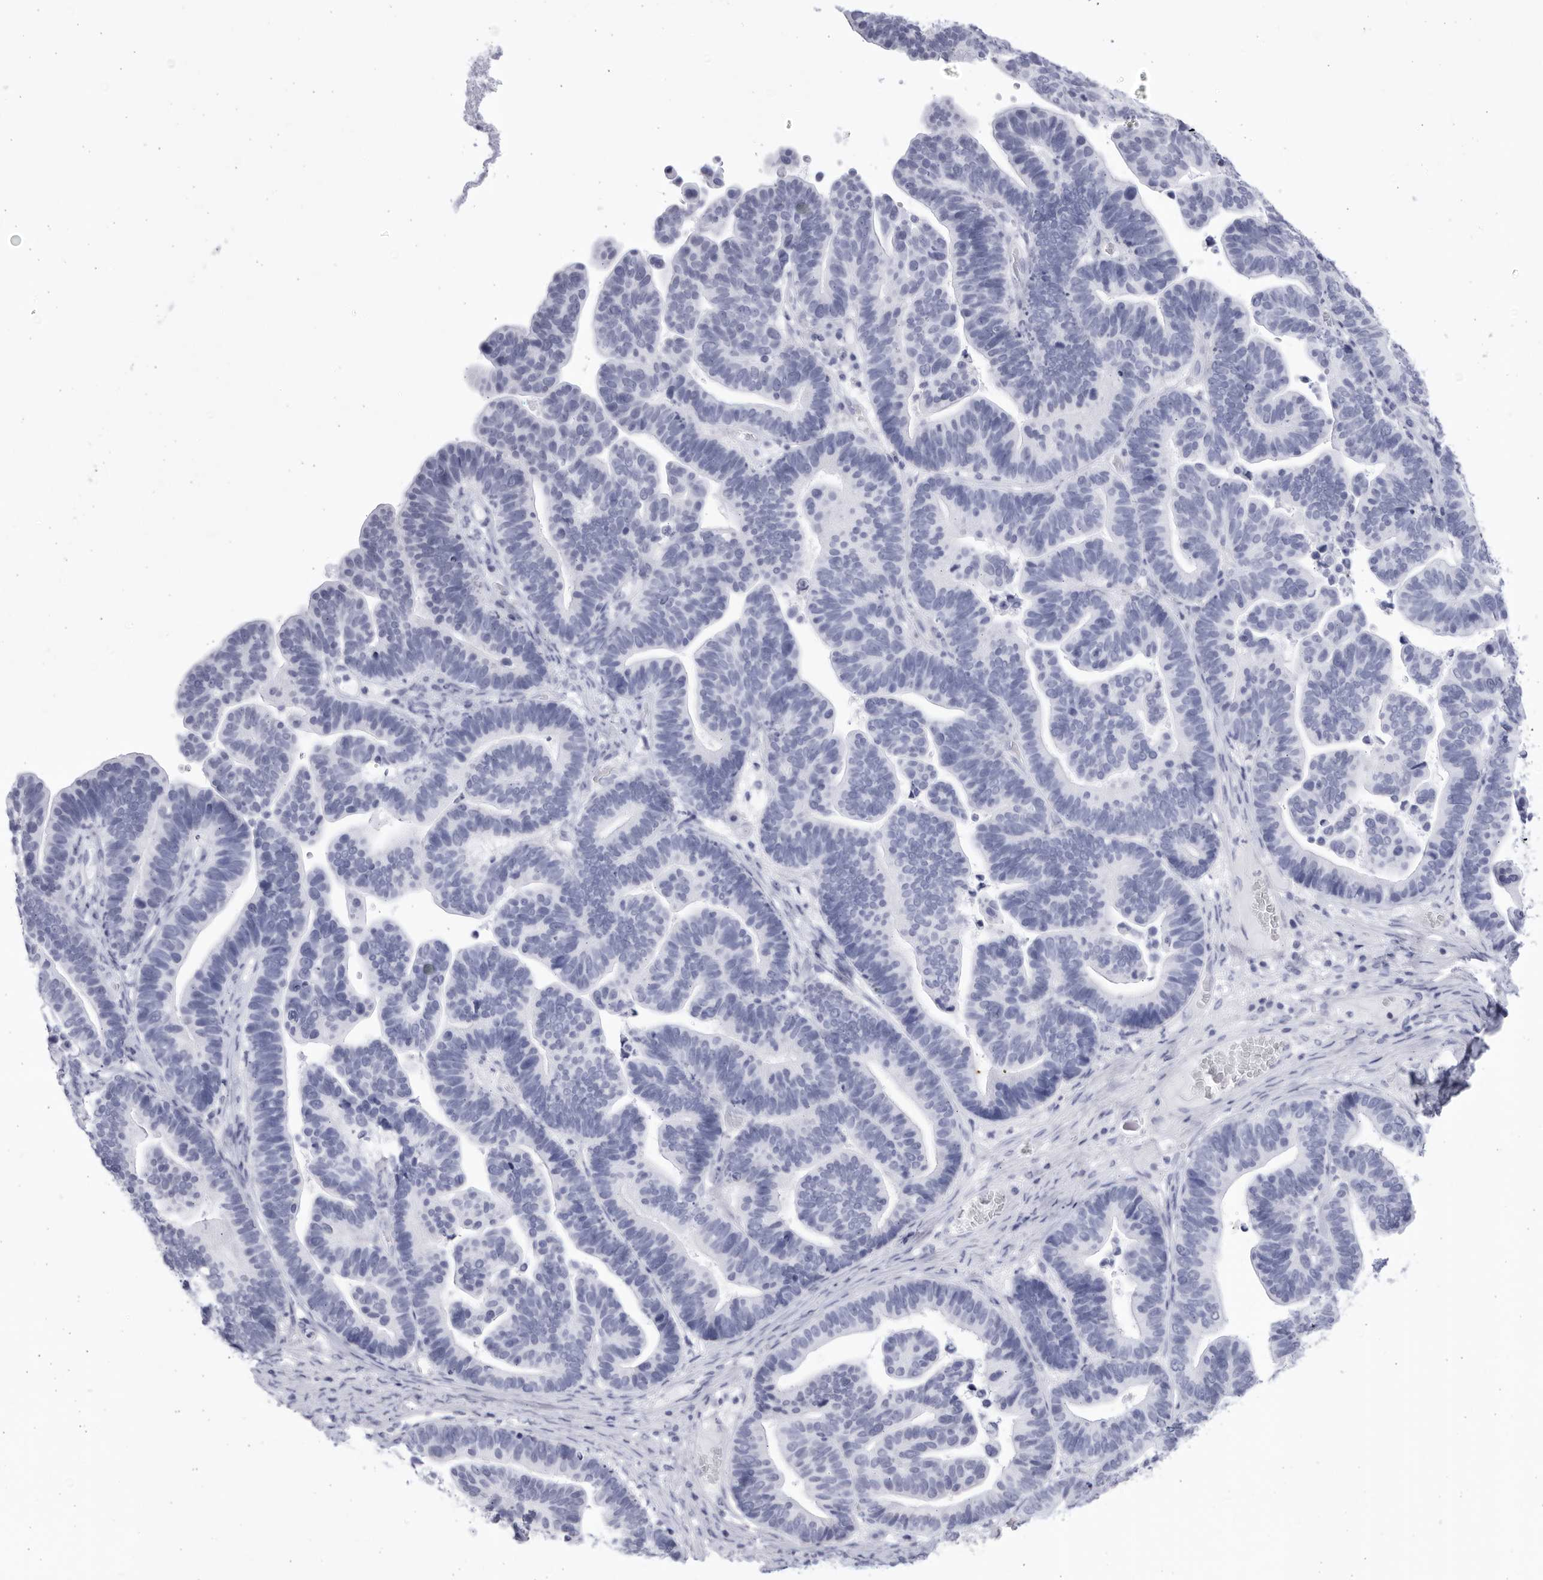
{"staining": {"intensity": "negative", "quantity": "none", "location": "none"}, "tissue": "ovarian cancer", "cell_type": "Tumor cells", "image_type": "cancer", "snomed": [{"axis": "morphology", "description": "Cystadenocarcinoma, serous, NOS"}, {"axis": "topography", "description": "Ovary"}], "caption": "Immunohistochemistry of human ovarian cancer shows no positivity in tumor cells. (Stains: DAB immunohistochemistry (IHC) with hematoxylin counter stain, Microscopy: brightfield microscopy at high magnification).", "gene": "CCDC181", "patient": {"sex": "female", "age": 56}}